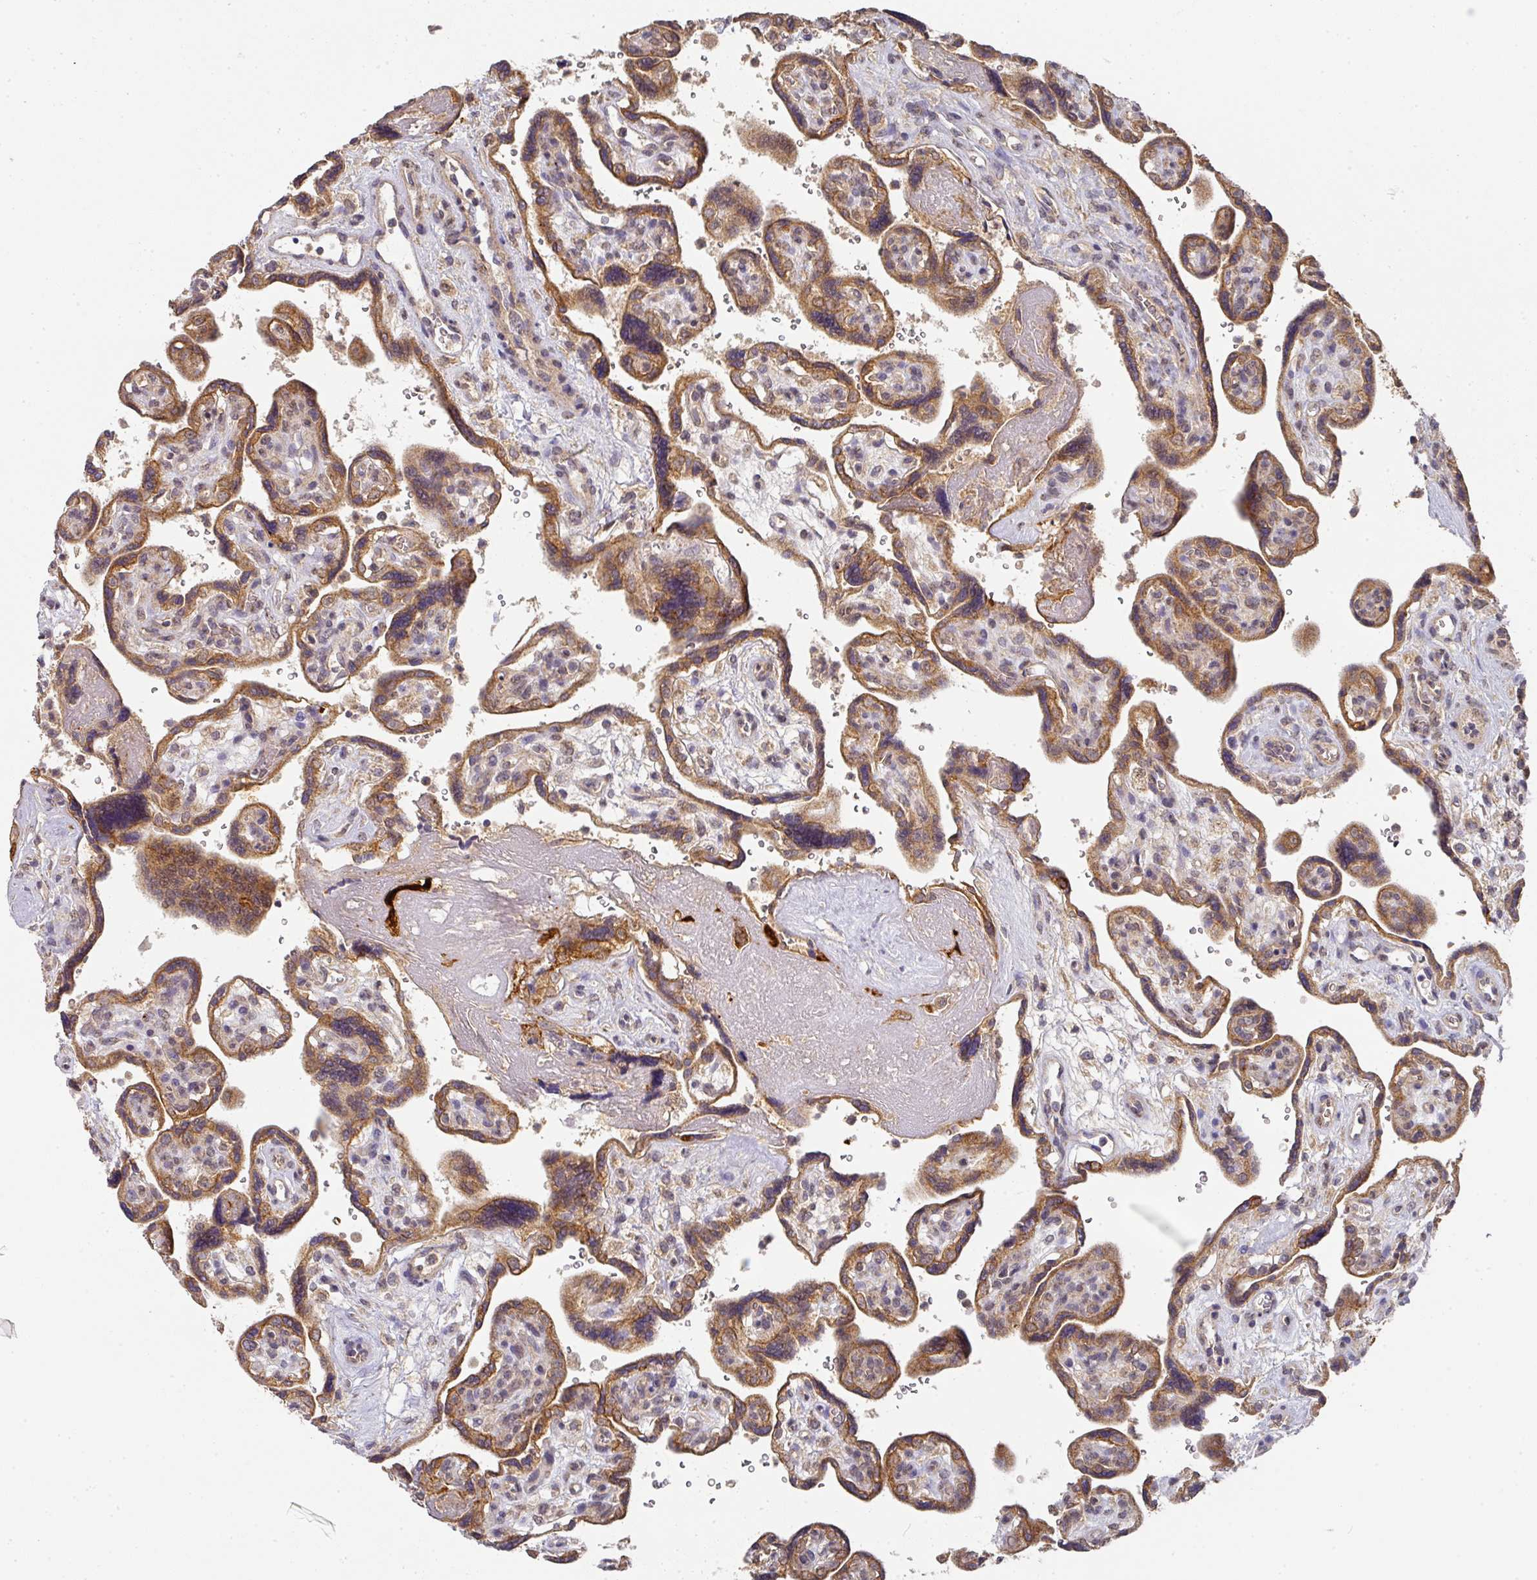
{"staining": {"intensity": "strong", "quantity": ">75%", "location": "cytoplasmic/membranous"}, "tissue": "placenta", "cell_type": "Decidual cells", "image_type": "normal", "snomed": [{"axis": "morphology", "description": "Normal tissue, NOS"}, {"axis": "topography", "description": "Placenta"}], "caption": "The photomicrograph exhibits immunohistochemical staining of unremarkable placenta. There is strong cytoplasmic/membranous staining is seen in approximately >75% of decidual cells.", "gene": "EXTL3", "patient": {"sex": "female", "age": 39}}